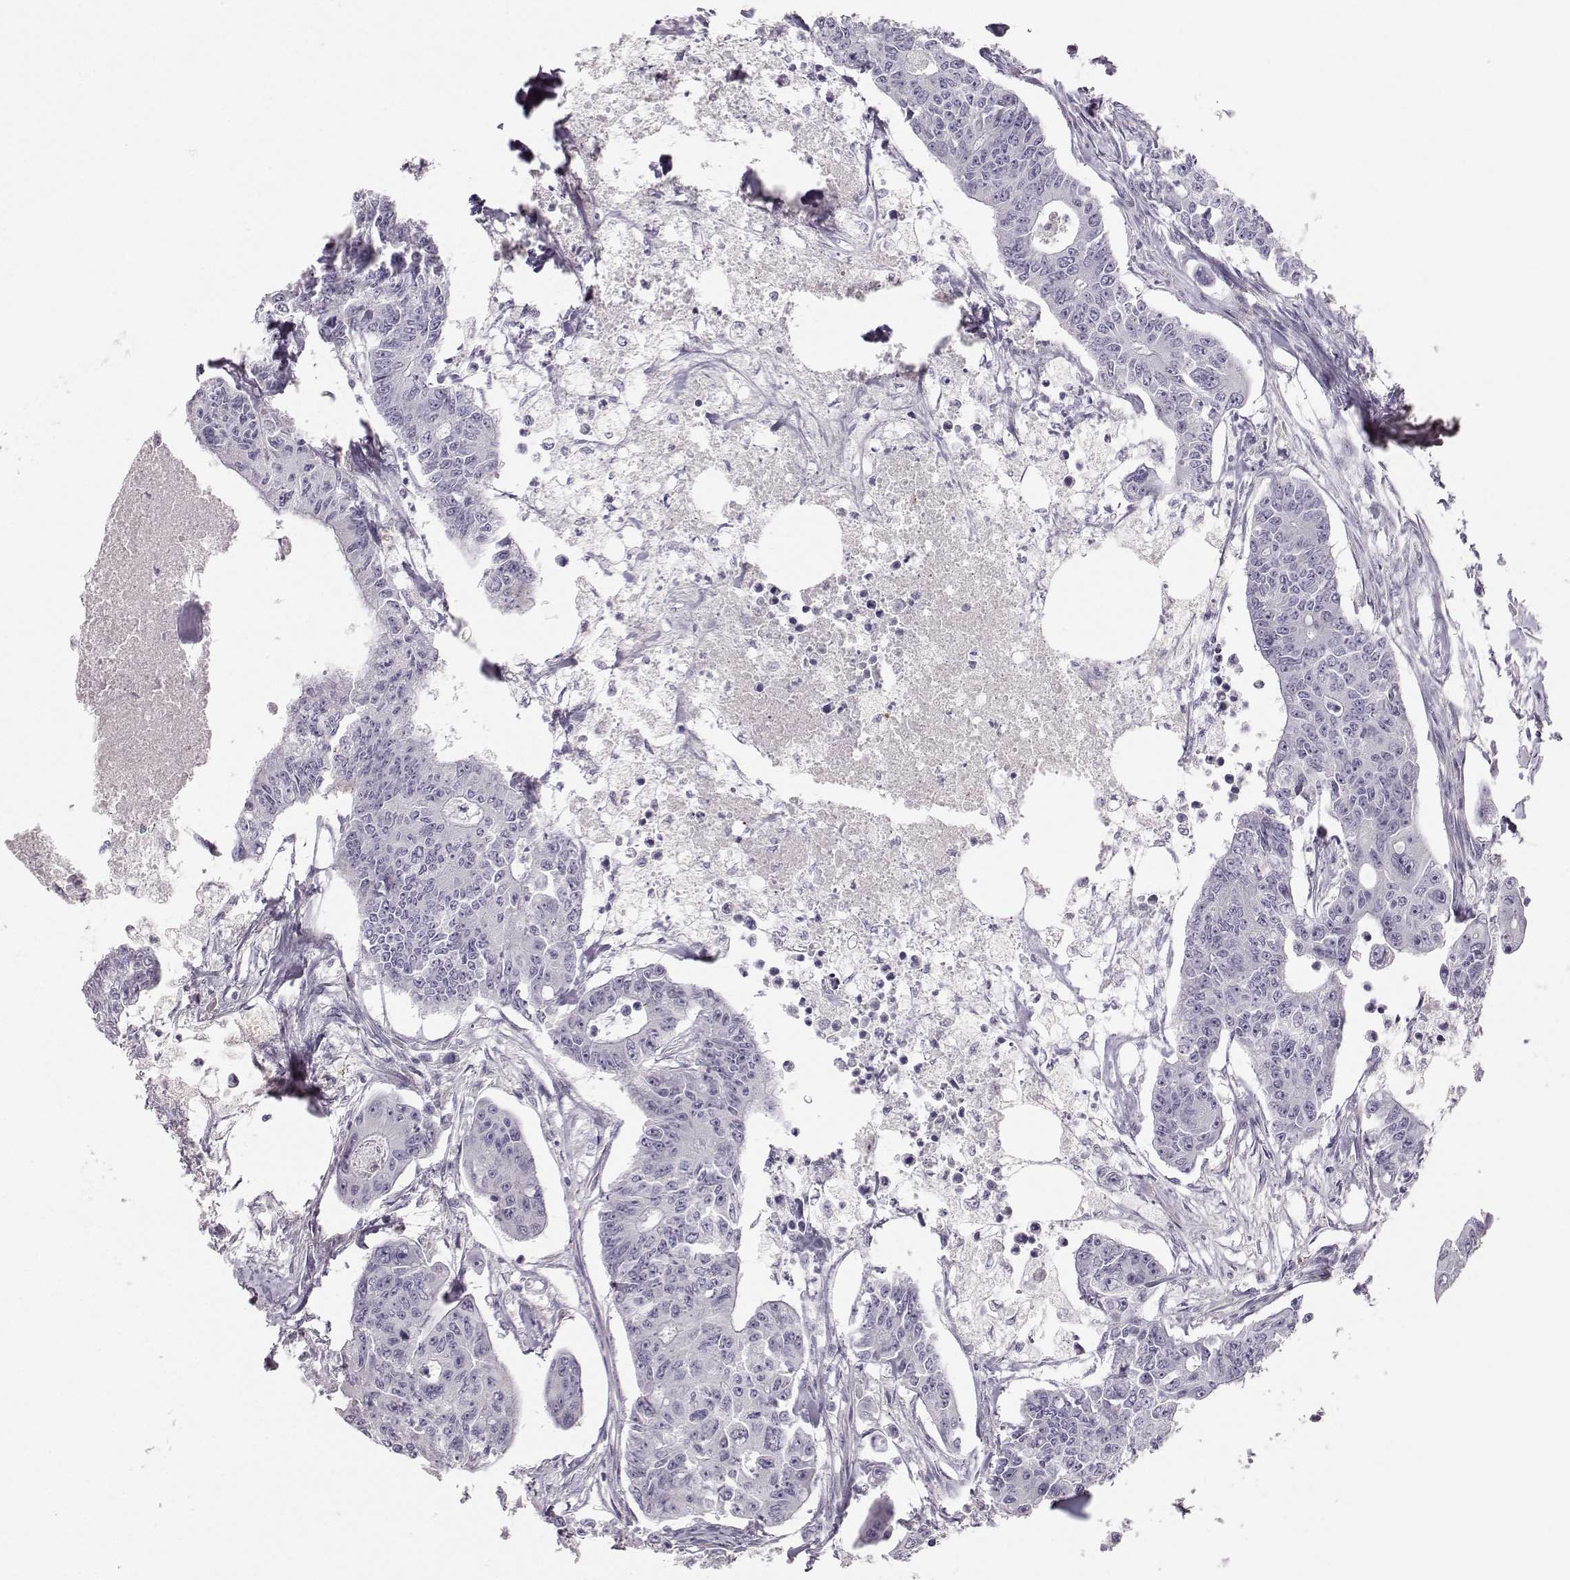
{"staining": {"intensity": "negative", "quantity": "none", "location": "none"}, "tissue": "colorectal cancer", "cell_type": "Tumor cells", "image_type": "cancer", "snomed": [{"axis": "morphology", "description": "Adenocarcinoma, NOS"}, {"axis": "topography", "description": "Colon"}], "caption": "Micrograph shows no protein positivity in tumor cells of colorectal cancer tissue.", "gene": "CASR", "patient": {"sex": "male", "age": 70}}